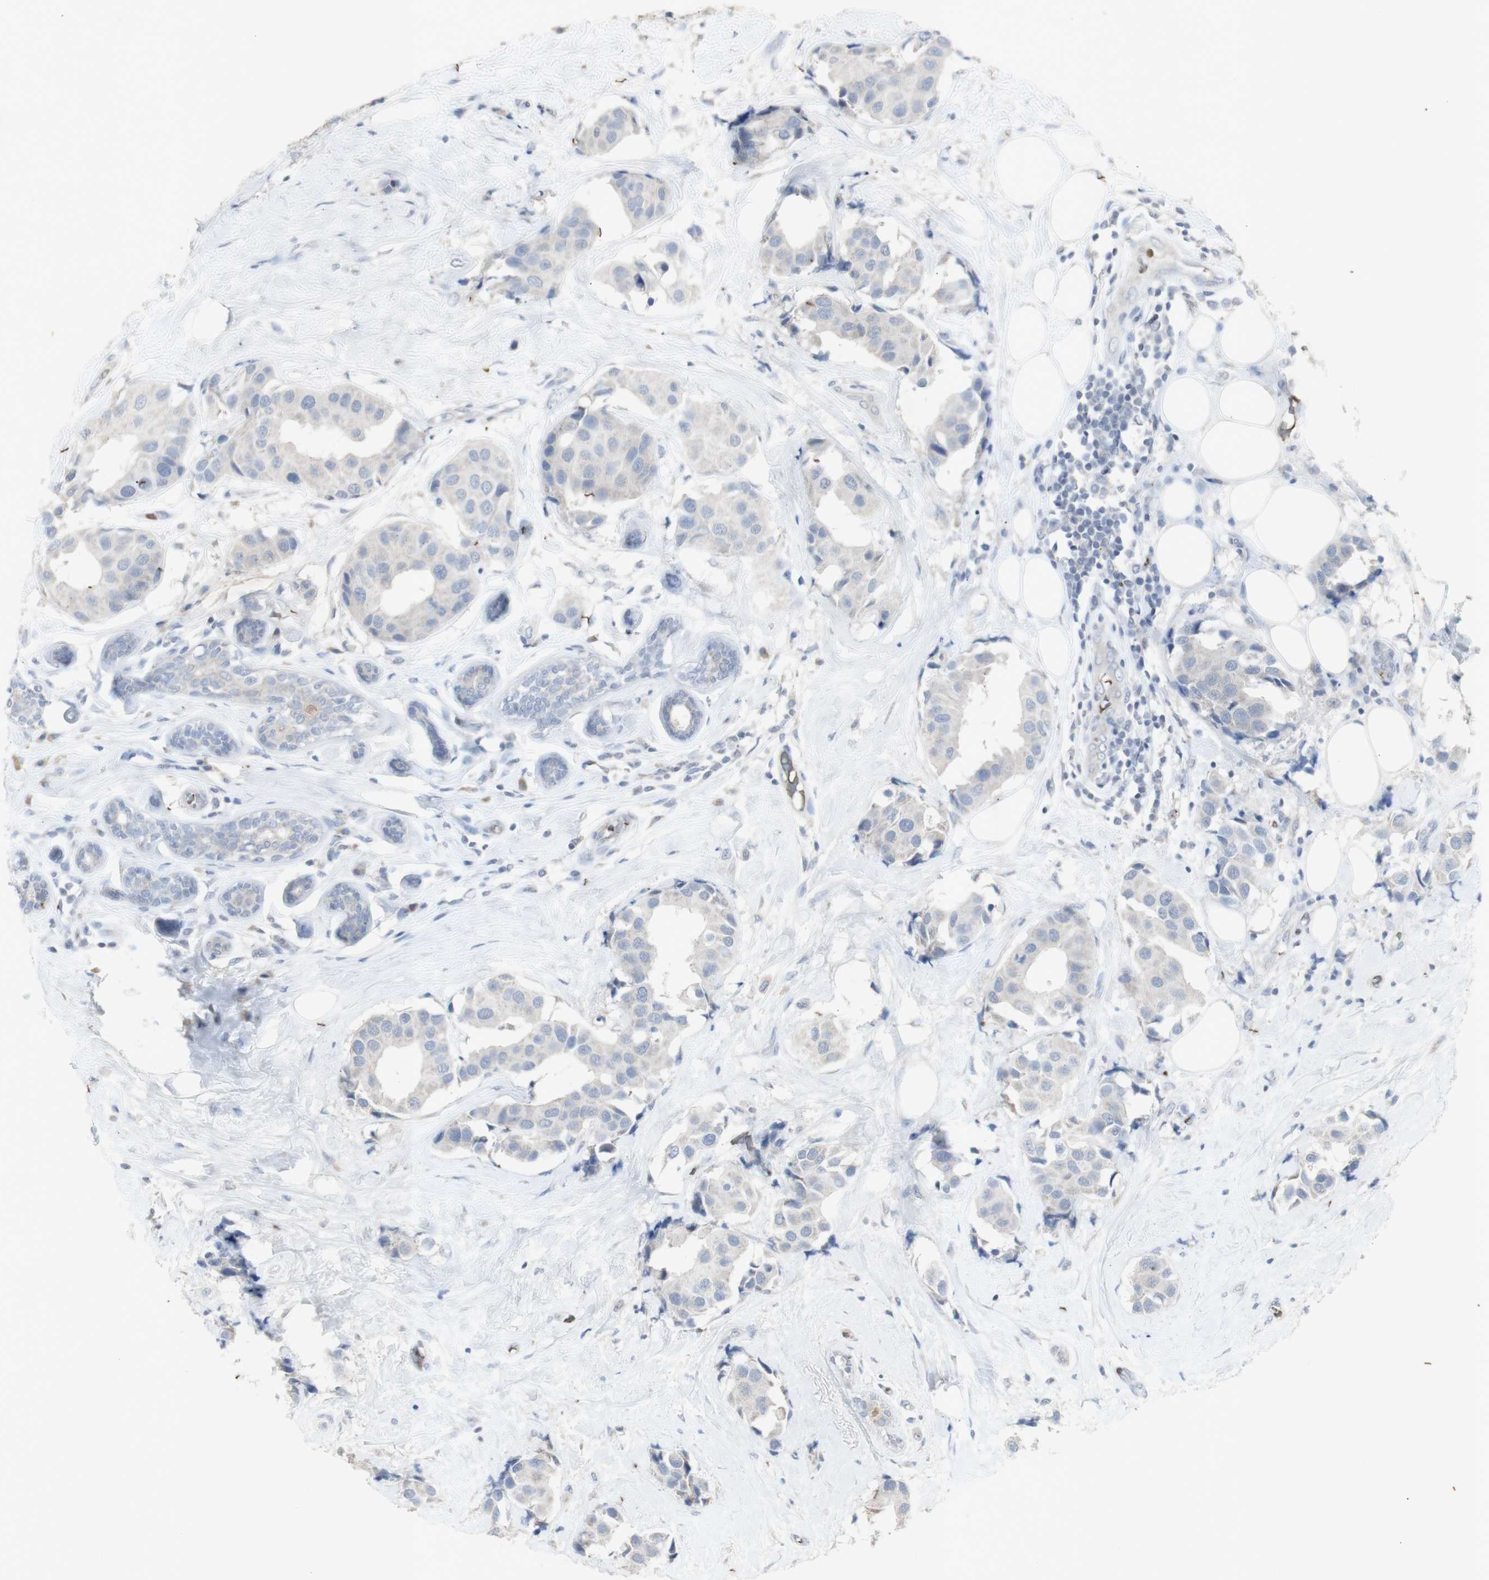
{"staining": {"intensity": "negative", "quantity": "none", "location": "none"}, "tissue": "breast cancer", "cell_type": "Tumor cells", "image_type": "cancer", "snomed": [{"axis": "morphology", "description": "Normal tissue, NOS"}, {"axis": "morphology", "description": "Duct carcinoma"}, {"axis": "topography", "description": "Breast"}], "caption": "A high-resolution photomicrograph shows immunohistochemistry staining of breast infiltrating ductal carcinoma, which demonstrates no significant positivity in tumor cells. (DAB (3,3'-diaminobenzidine) IHC, high magnification).", "gene": "INS", "patient": {"sex": "female", "age": 39}}